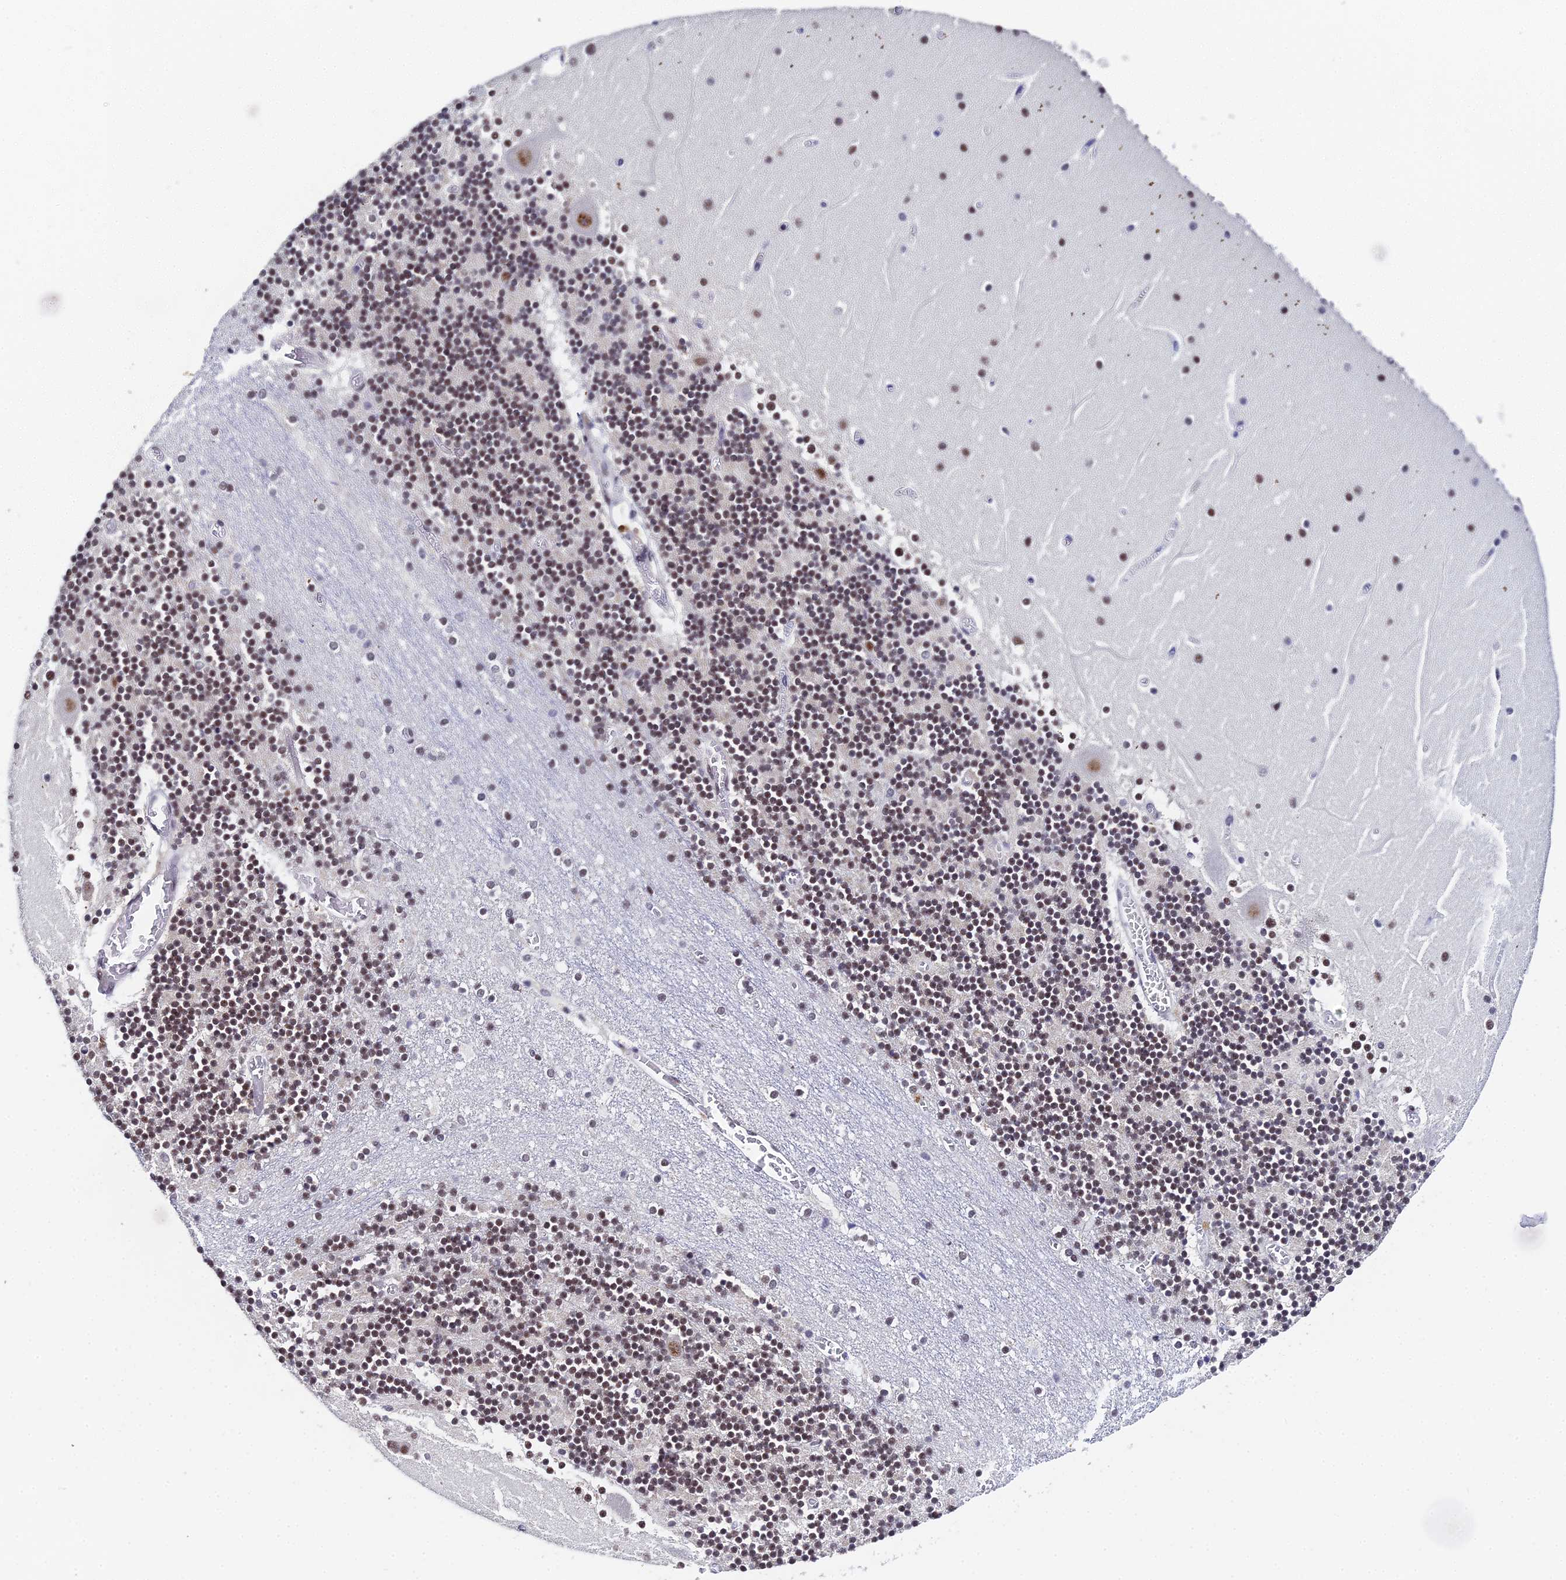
{"staining": {"intensity": "strong", "quantity": "25%-75%", "location": "nuclear"}, "tissue": "cerebellum", "cell_type": "Cells in granular layer", "image_type": "normal", "snomed": [{"axis": "morphology", "description": "Normal tissue, NOS"}, {"axis": "topography", "description": "Cerebellum"}], "caption": "Immunohistochemical staining of normal cerebellum exhibits high levels of strong nuclear staining in about 25%-75% of cells in granular layer.", "gene": "MAGOHB", "patient": {"sex": "female", "age": 28}}